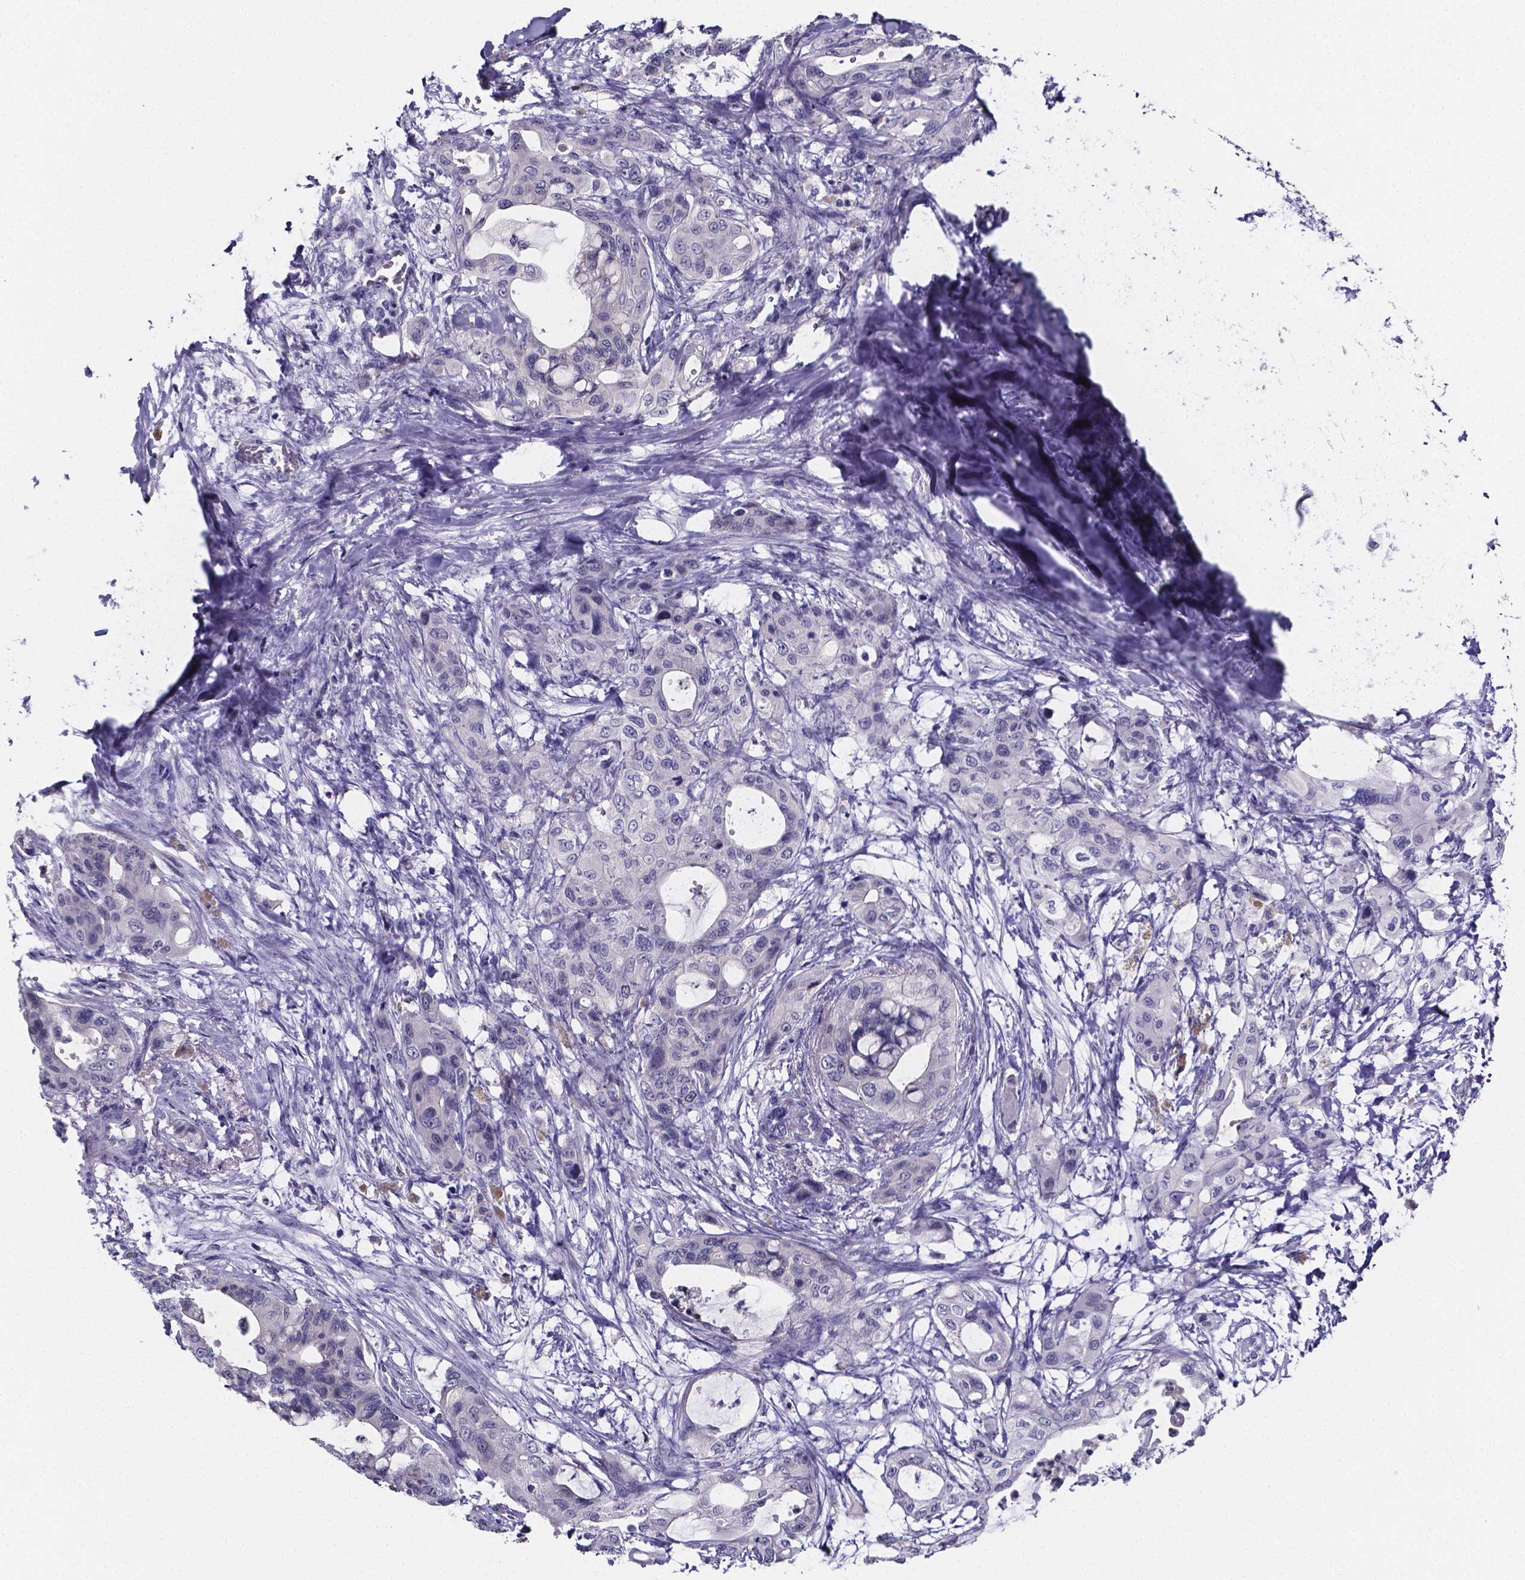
{"staining": {"intensity": "negative", "quantity": "none", "location": "none"}, "tissue": "pancreatic cancer", "cell_type": "Tumor cells", "image_type": "cancer", "snomed": [{"axis": "morphology", "description": "Adenocarcinoma, NOS"}, {"axis": "topography", "description": "Pancreas"}], "caption": "Tumor cells are negative for brown protein staining in pancreatic adenocarcinoma.", "gene": "IZUMO1", "patient": {"sex": "male", "age": 71}}